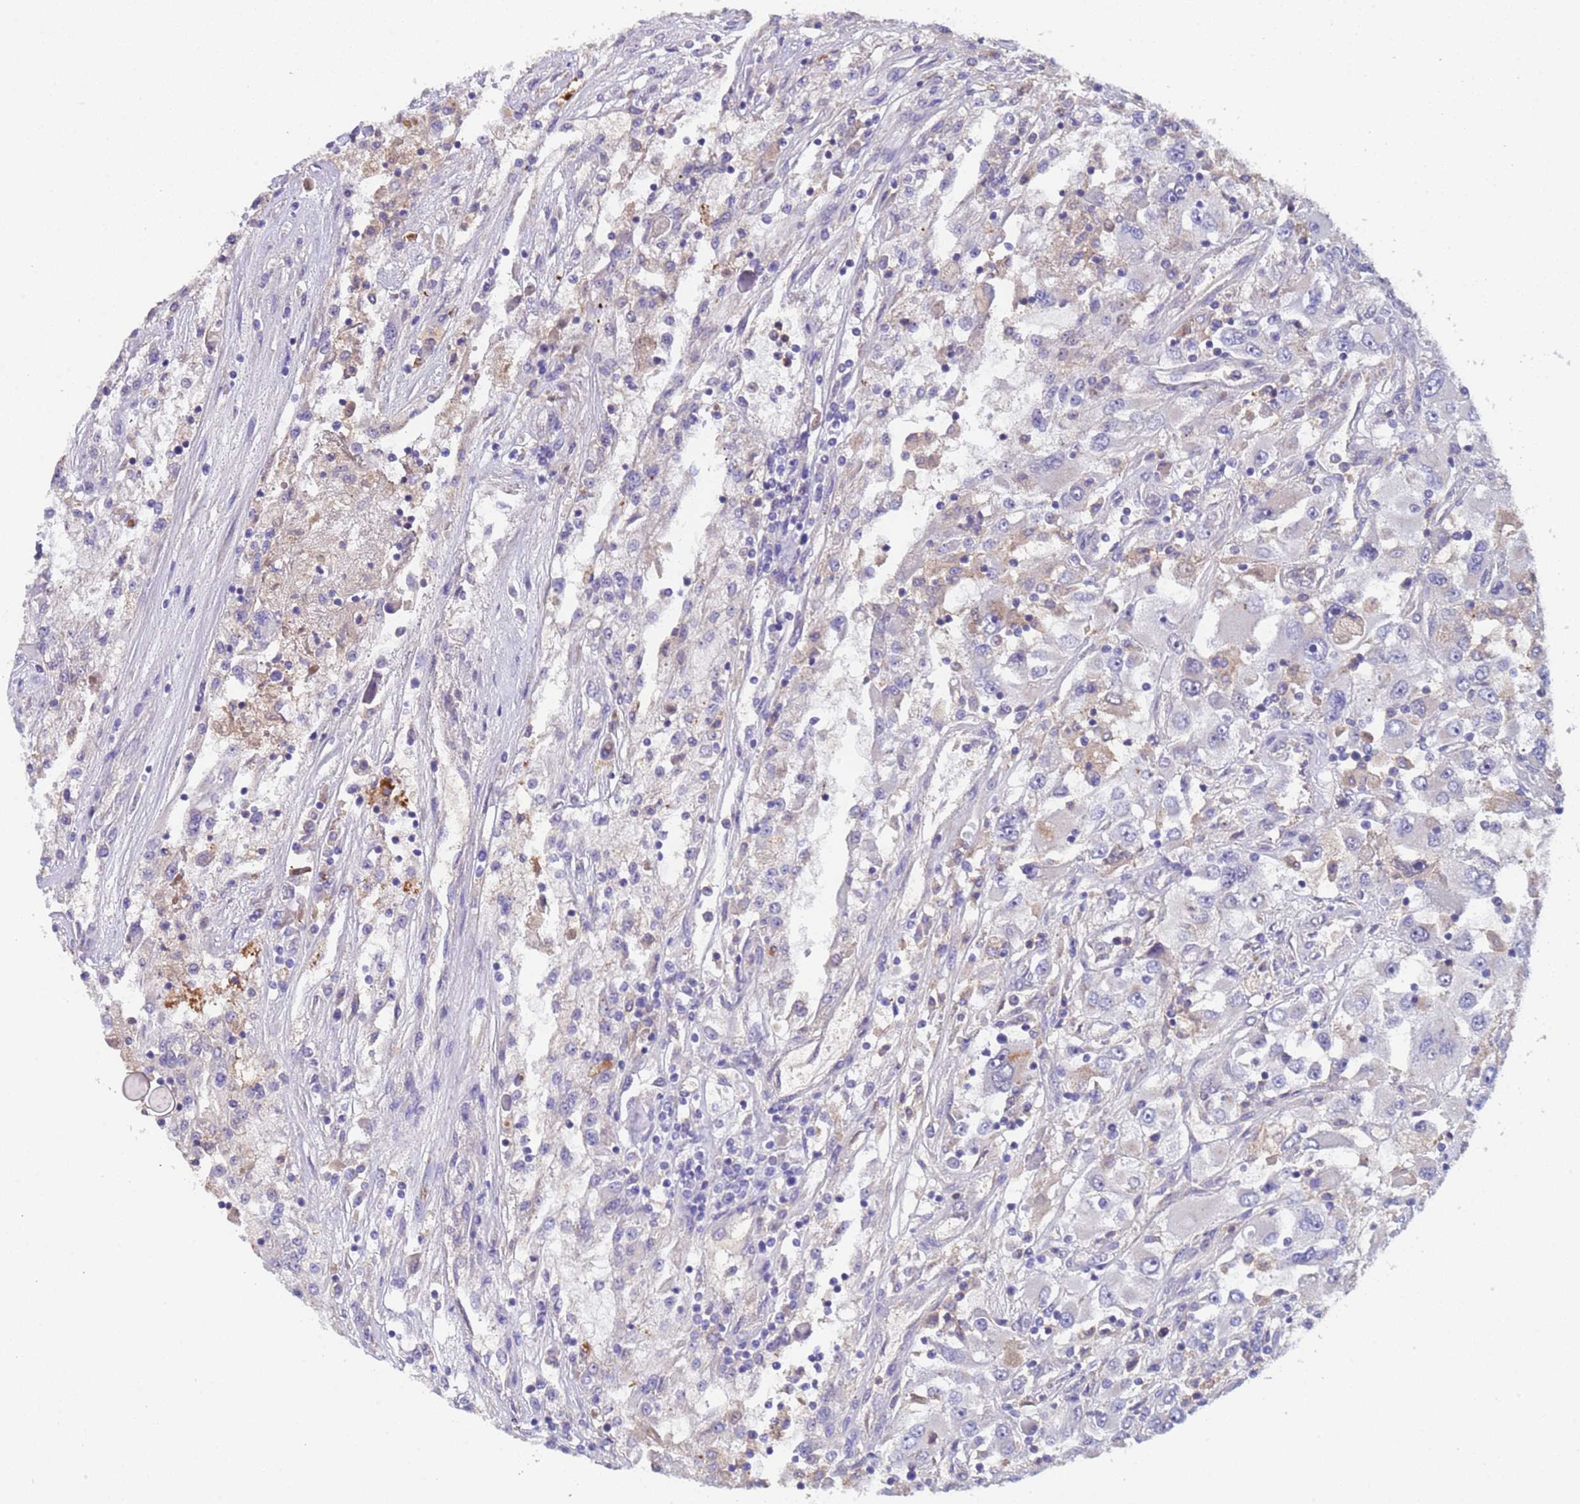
{"staining": {"intensity": "negative", "quantity": "none", "location": "none"}, "tissue": "renal cancer", "cell_type": "Tumor cells", "image_type": "cancer", "snomed": [{"axis": "morphology", "description": "Adenocarcinoma, NOS"}, {"axis": "topography", "description": "Kidney"}], "caption": "IHC micrograph of neoplastic tissue: human adenocarcinoma (renal) stained with DAB (3,3'-diaminobenzidine) demonstrates no significant protein staining in tumor cells.", "gene": "ZNF248", "patient": {"sex": "female", "age": 52}}